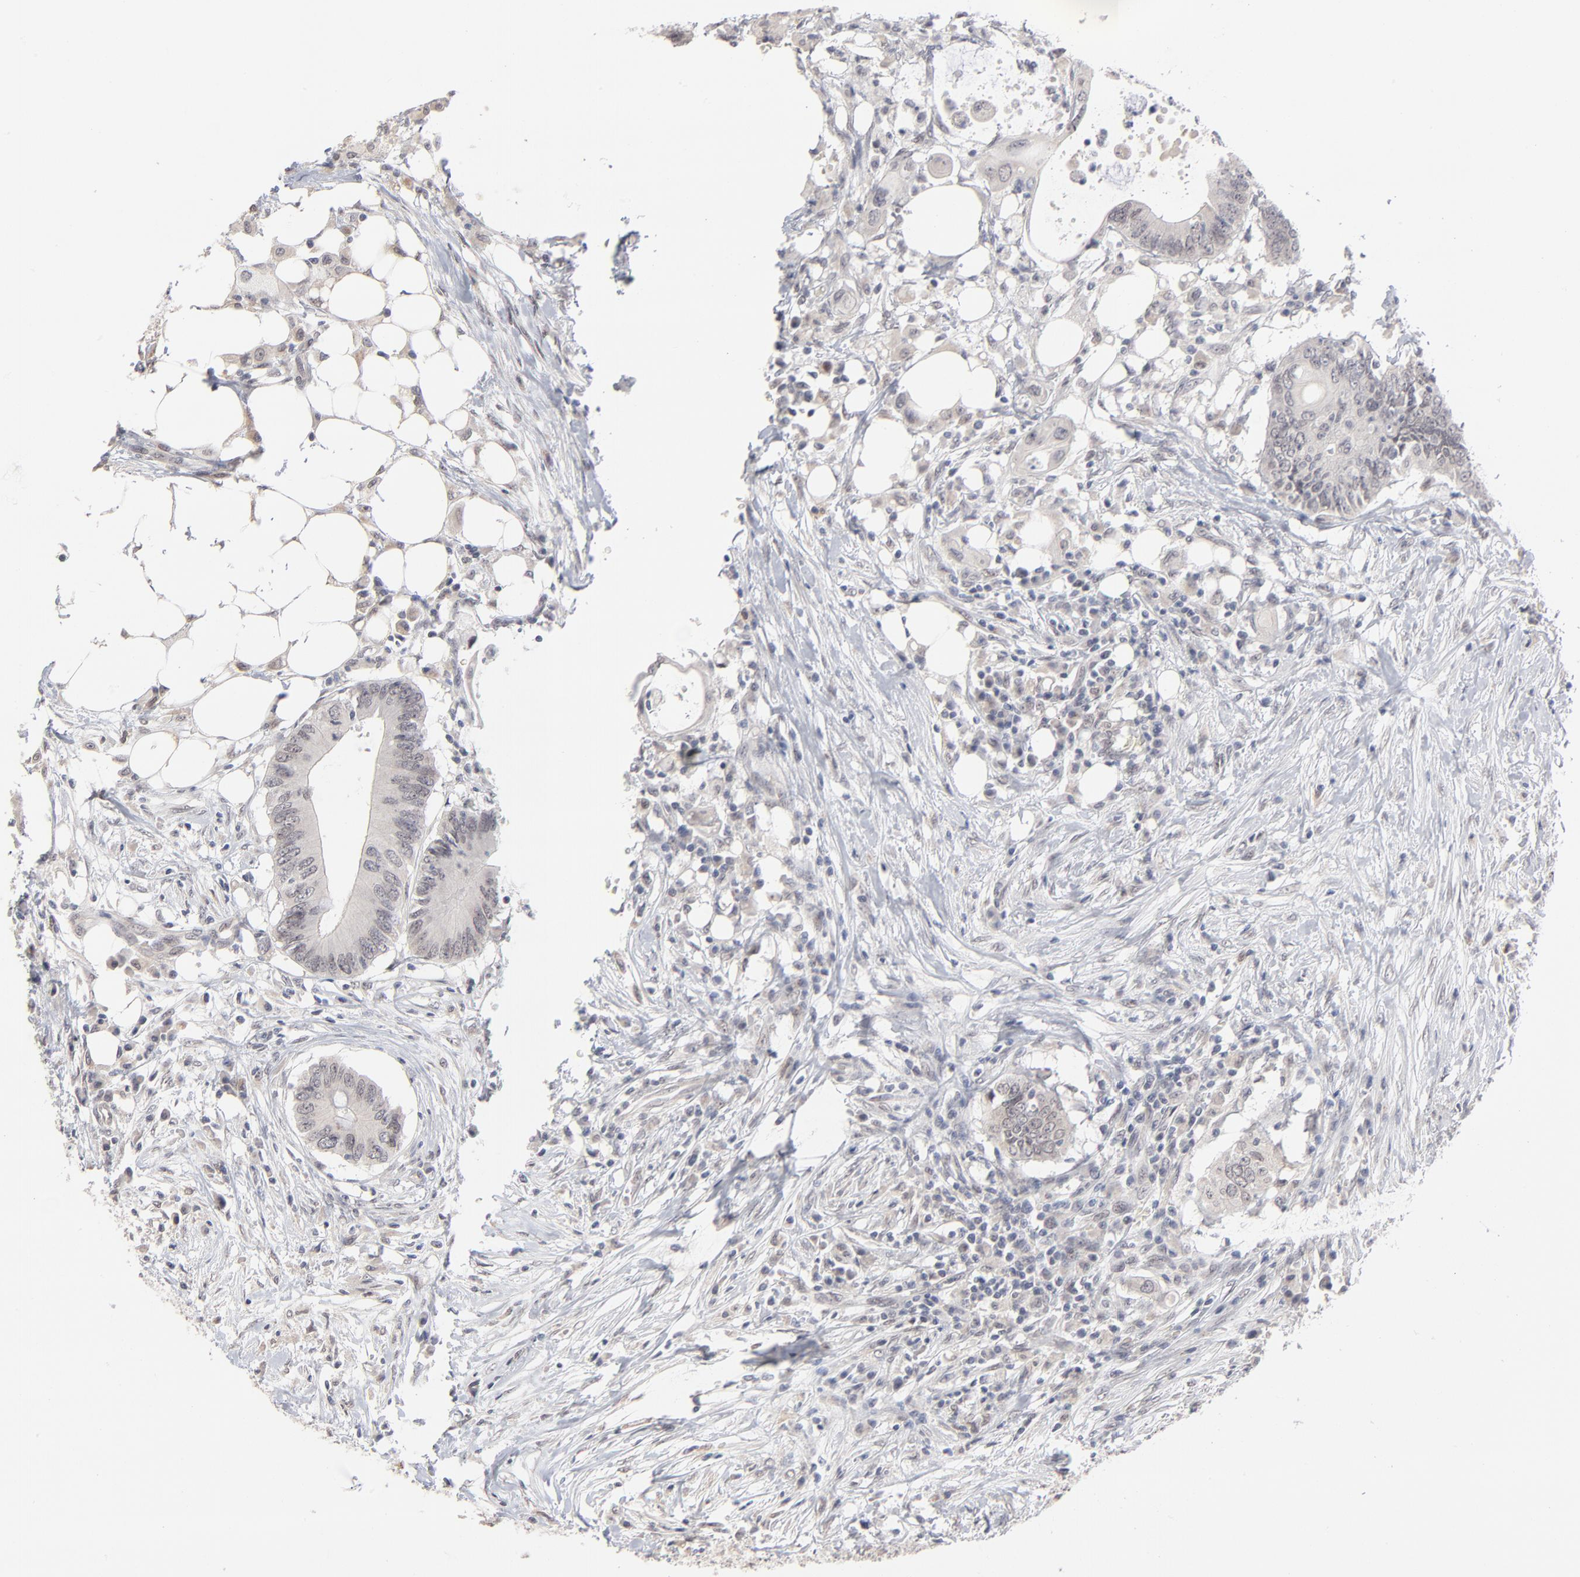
{"staining": {"intensity": "negative", "quantity": "none", "location": "none"}, "tissue": "colorectal cancer", "cell_type": "Tumor cells", "image_type": "cancer", "snomed": [{"axis": "morphology", "description": "Adenocarcinoma, NOS"}, {"axis": "topography", "description": "Colon"}], "caption": "Photomicrograph shows no significant protein positivity in tumor cells of adenocarcinoma (colorectal).", "gene": "MBIP", "patient": {"sex": "male", "age": 71}}